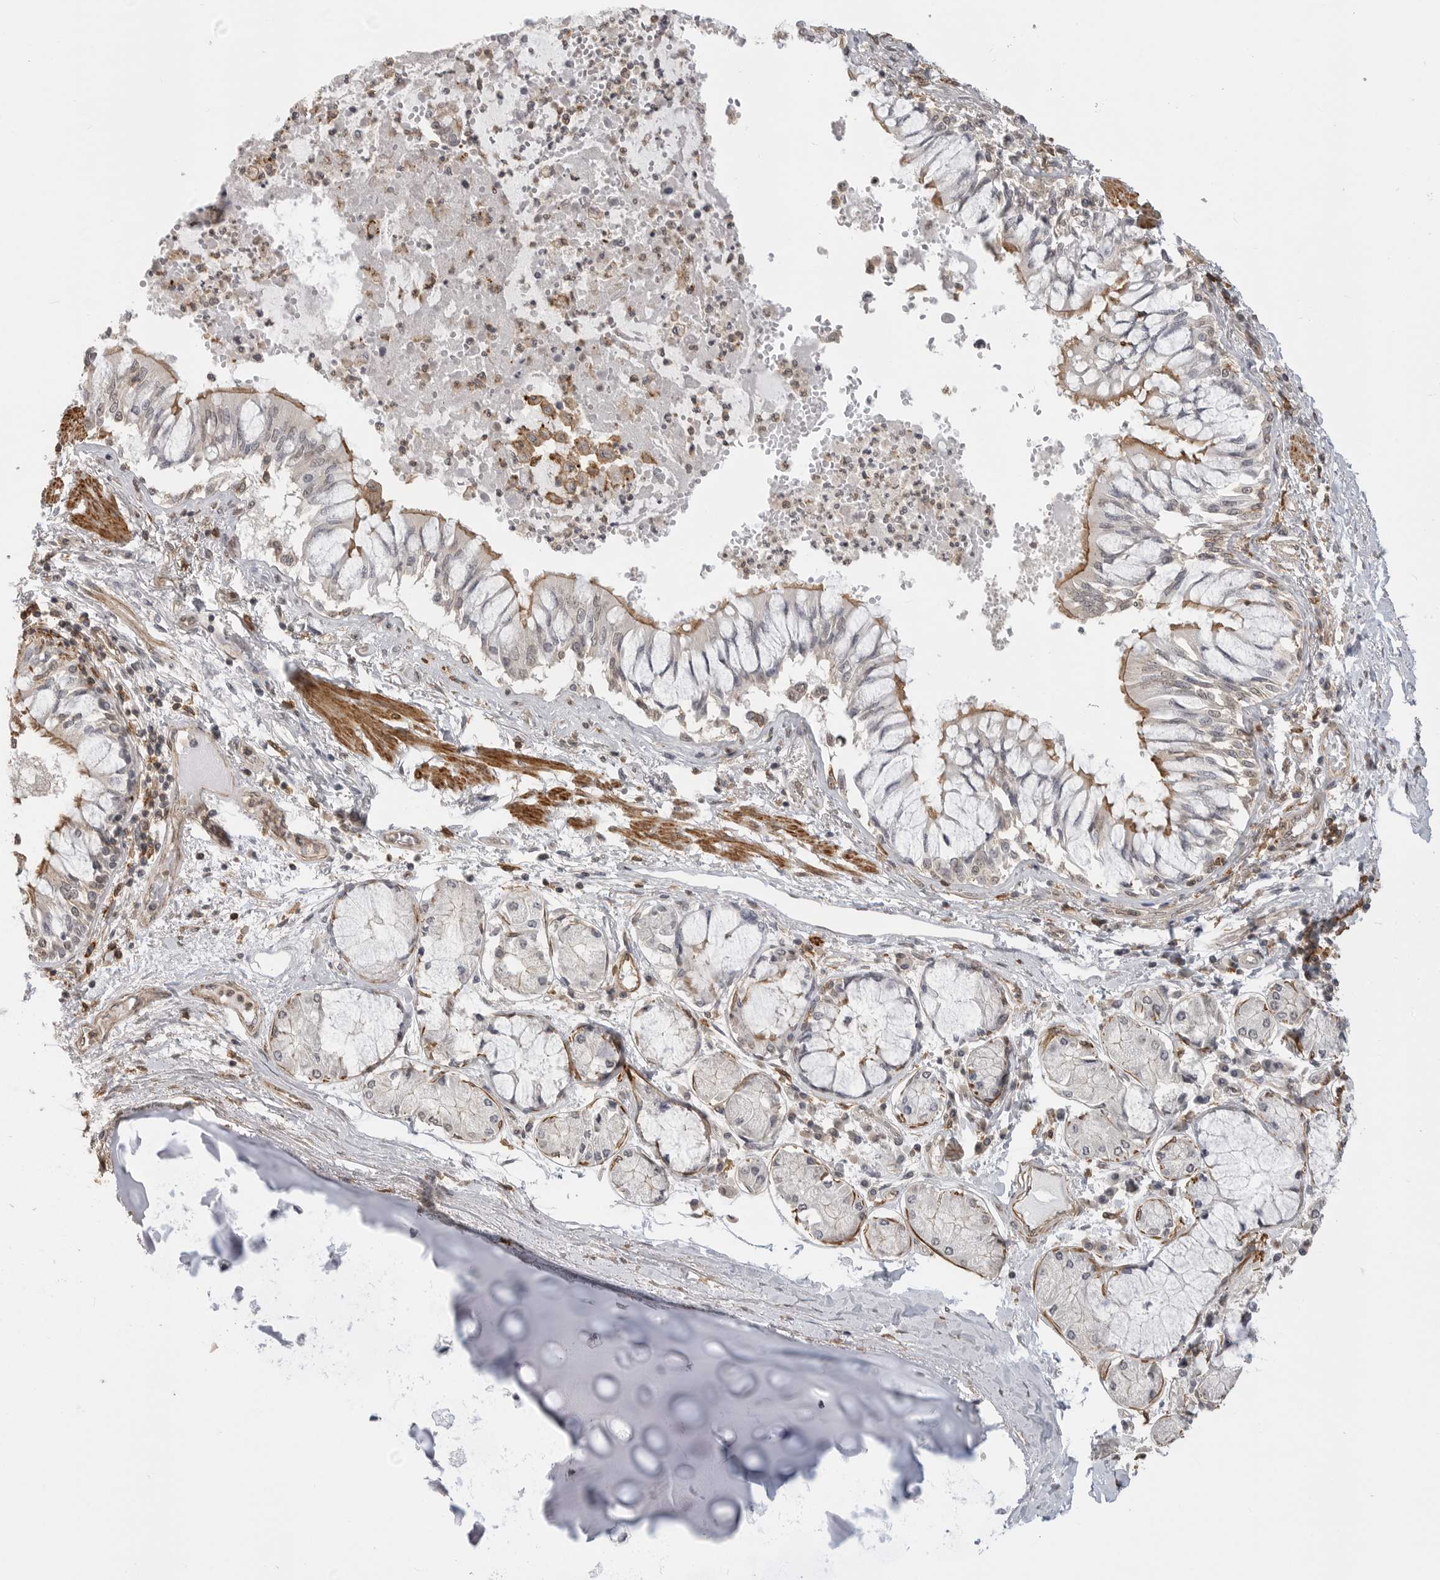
{"staining": {"intensity": "moderate", "quantity": "<25%", "location": "cytoplasmic/membranous"}, "tissue": "bronchus", "cell_type": "Respiratory epithelial cells", "image_type": "normal", "snomed": [{"axis": "morphology", "description": "Normal tissue, NOS"}, {"axis": "topography", "description": "Cartilage tissue"}, {"axis": "topography", "description": "Bronchus"}, {"axis": "topography", "description": "Lung"}], "caption": "Protein staining reveals moderate cytoplasmic/membranous expression in approximately <25% of respiratory epithelial cells in unremarkable bronchus.", "gene": "GPC2", "patient": {"sex": "female", "age": 49}}